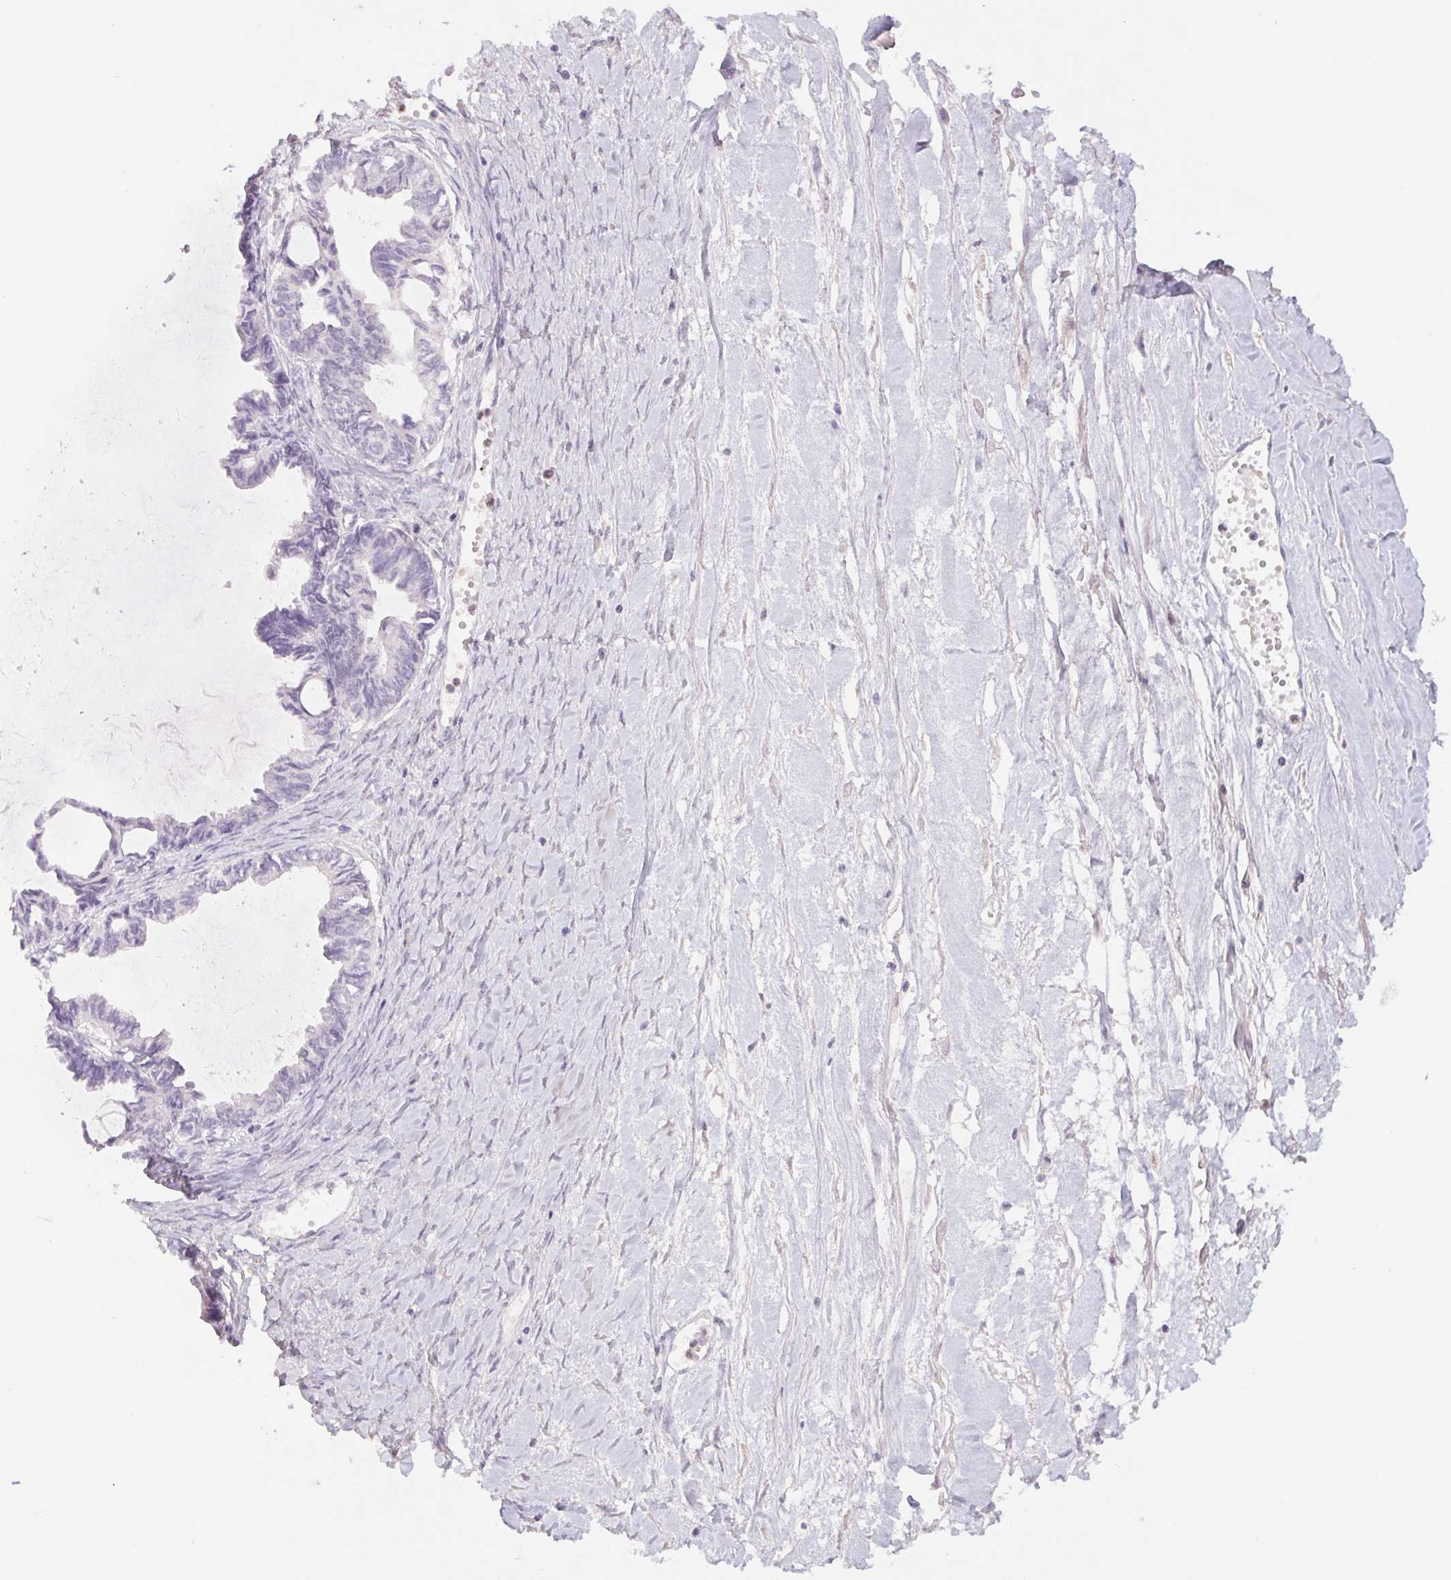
{"staining": {"intensity": "negative", "quantity": "none", "location": "none"}, "tissue": "ovarian cancer", "cell_type": "Tumor cells", "image_type": "cancer", "snomed": [{"axis": "morphology", "description": "Cystadenocarcinoma, mucinous, NOS"}, {"axis": "topography", "description": "Ovary"}], "caption": "This is an immunohistochemistry histopathology image of human ovarian cancer. There is no expression in tumor cells.", "gene": "PNMA8B", "patient": {"sex": "female", "age": 61}}